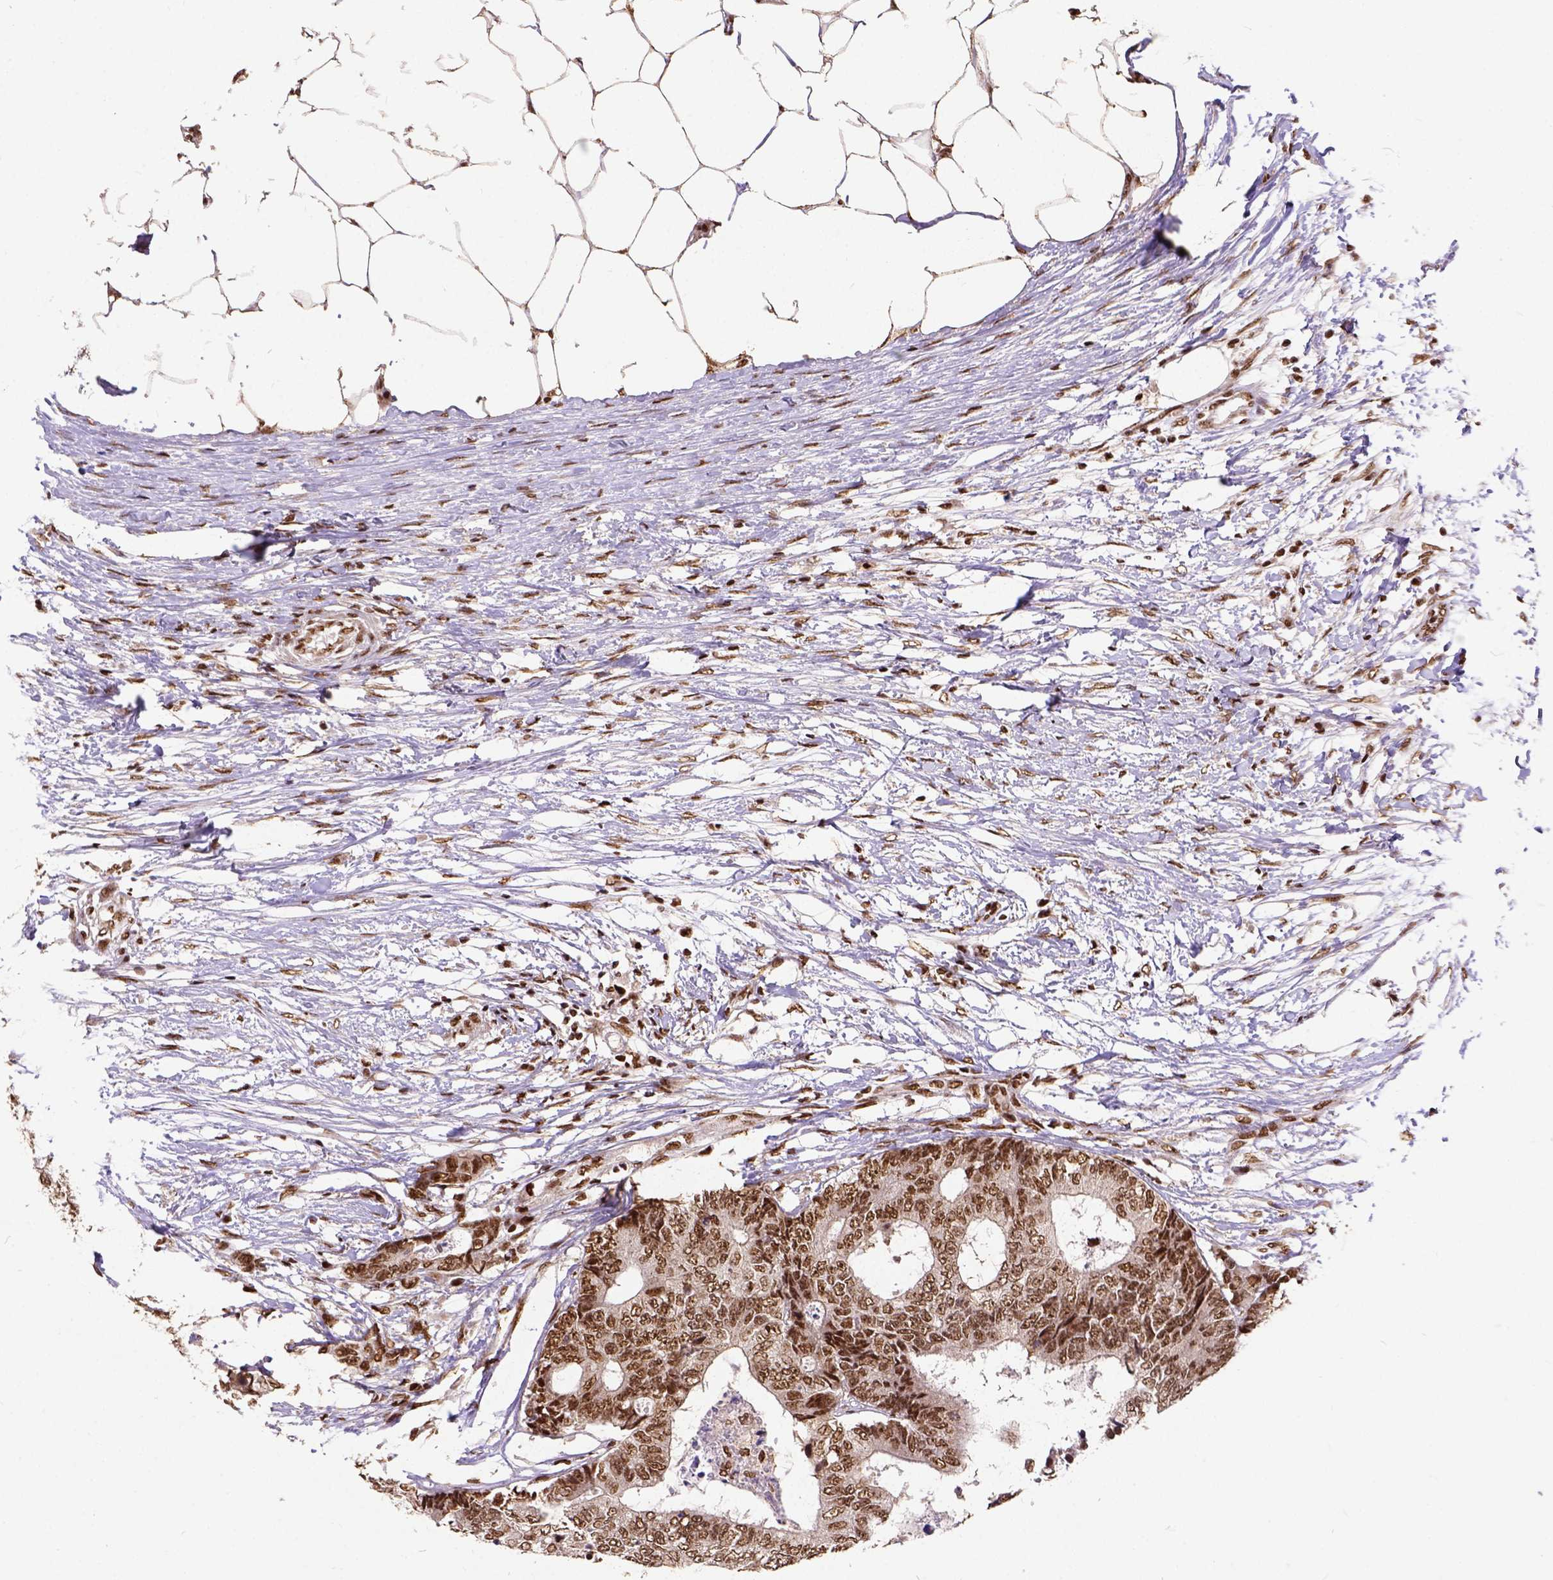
{"staining": {"intensity": "moderate", "quantity": ">75%", "location": "nuclear"}, "tissue": "colorectal cancer", "cell_type": "Tumor cells", "image_type": "cancer", "snomed": [{"axis": "morphology", "description": "Adenocarcinoma, NOS"}, {"axis": "topography", "description": "Colon"}], "caption": "Moderate nuclear expression for a protein is identified in about >75% of tumor cells of adenocarcinoma (colorectal) using immunohistochemistry.", "gene": "NACC1", "patient": {"sex": "female", "age": 48}}